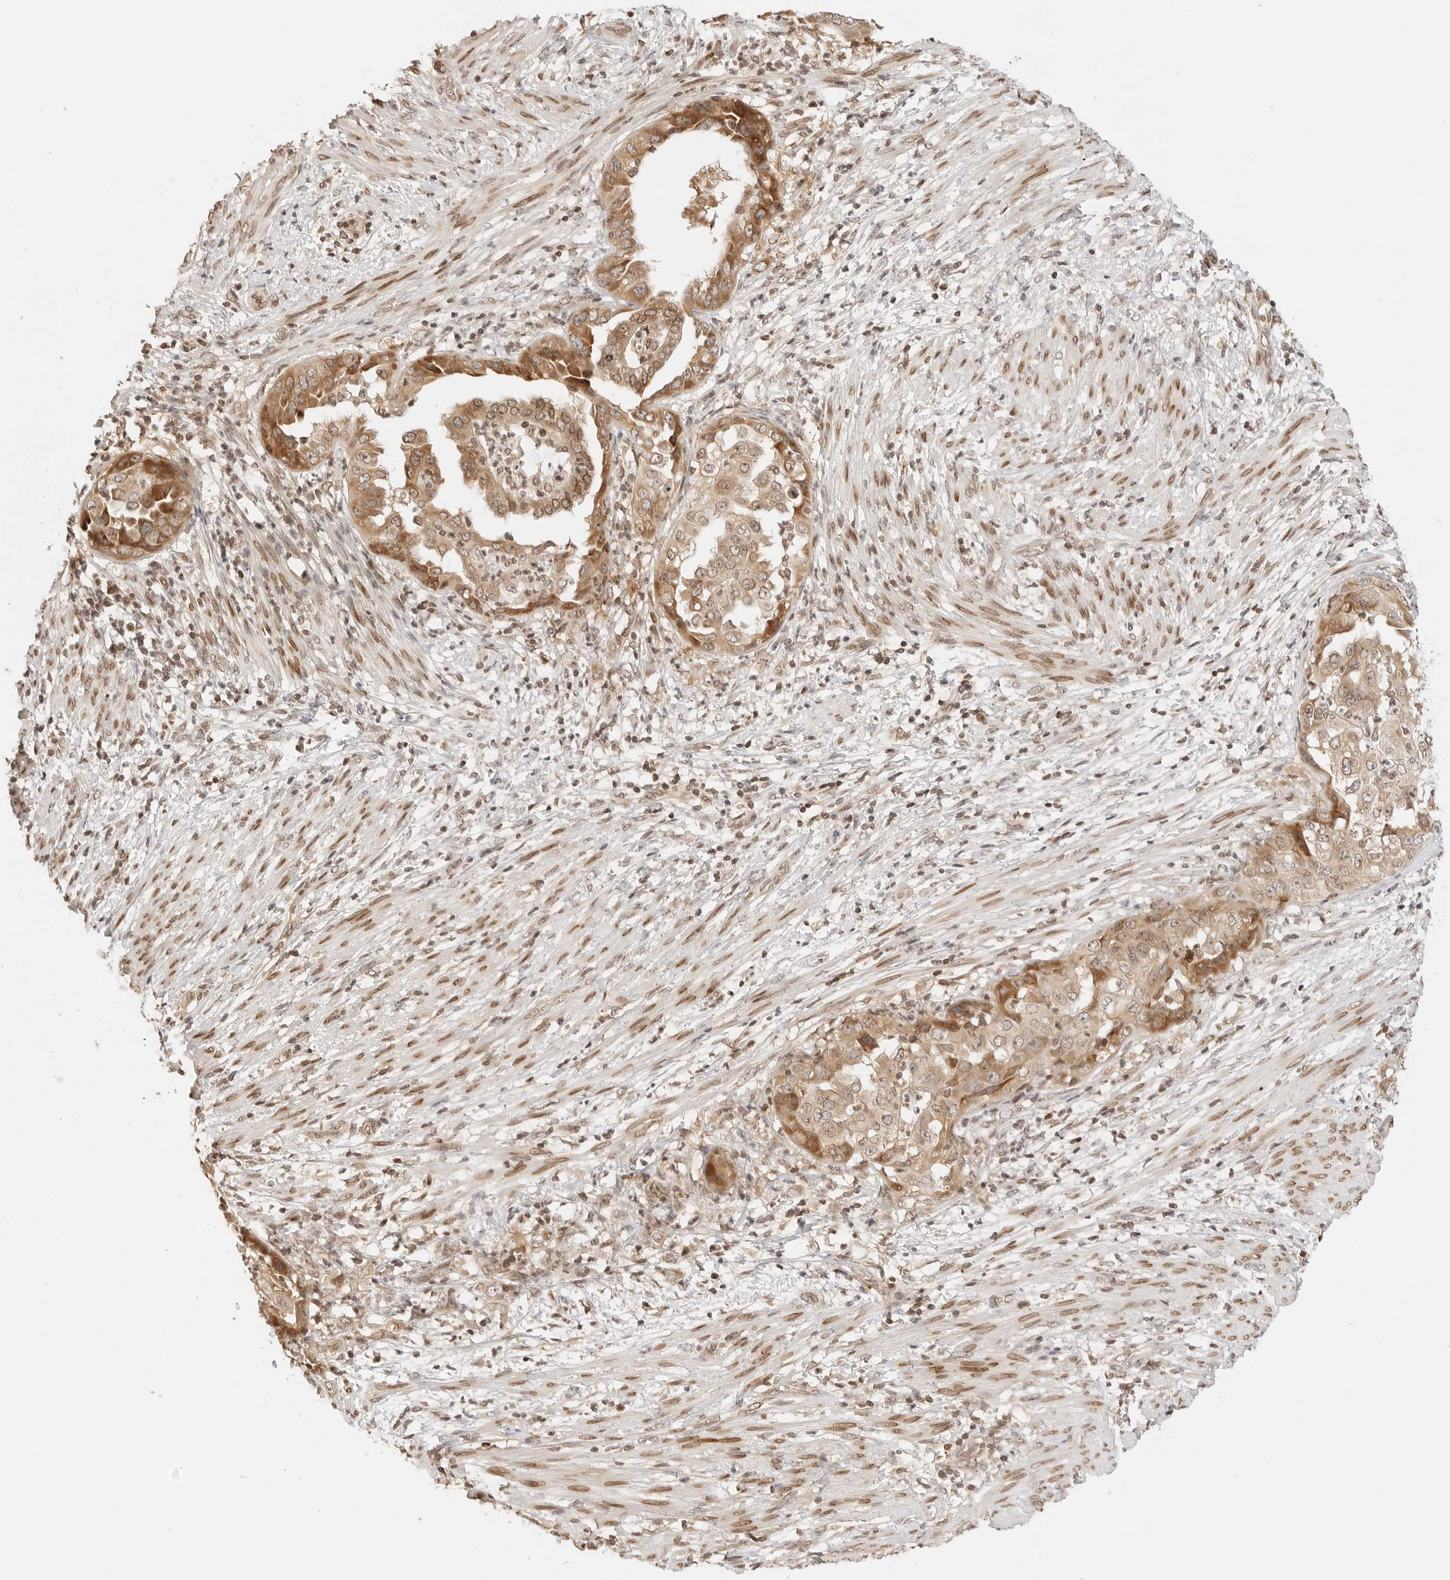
{"staining": {"intensity": "moderate", "quantity": ">75%", "location": "cytoplasmic/membranous,nuclear"}, "tissue": "endometrial cancer", "cell_type": "Tumor cells", "image_type": "cancer", "snomed": [{"axis": "morphology", "description": "Adenocarcinoma, NOS"}, {"axis": "topography", "description": "Endometrium"}], "caption": "Tumor cells demonstrate moderate cytoplasmic/membranous and nuclear staining in approximately >75% of cells in endometrial cancer.", "gene": "POLH", "patient": {"sex": "female", "age": 85}}